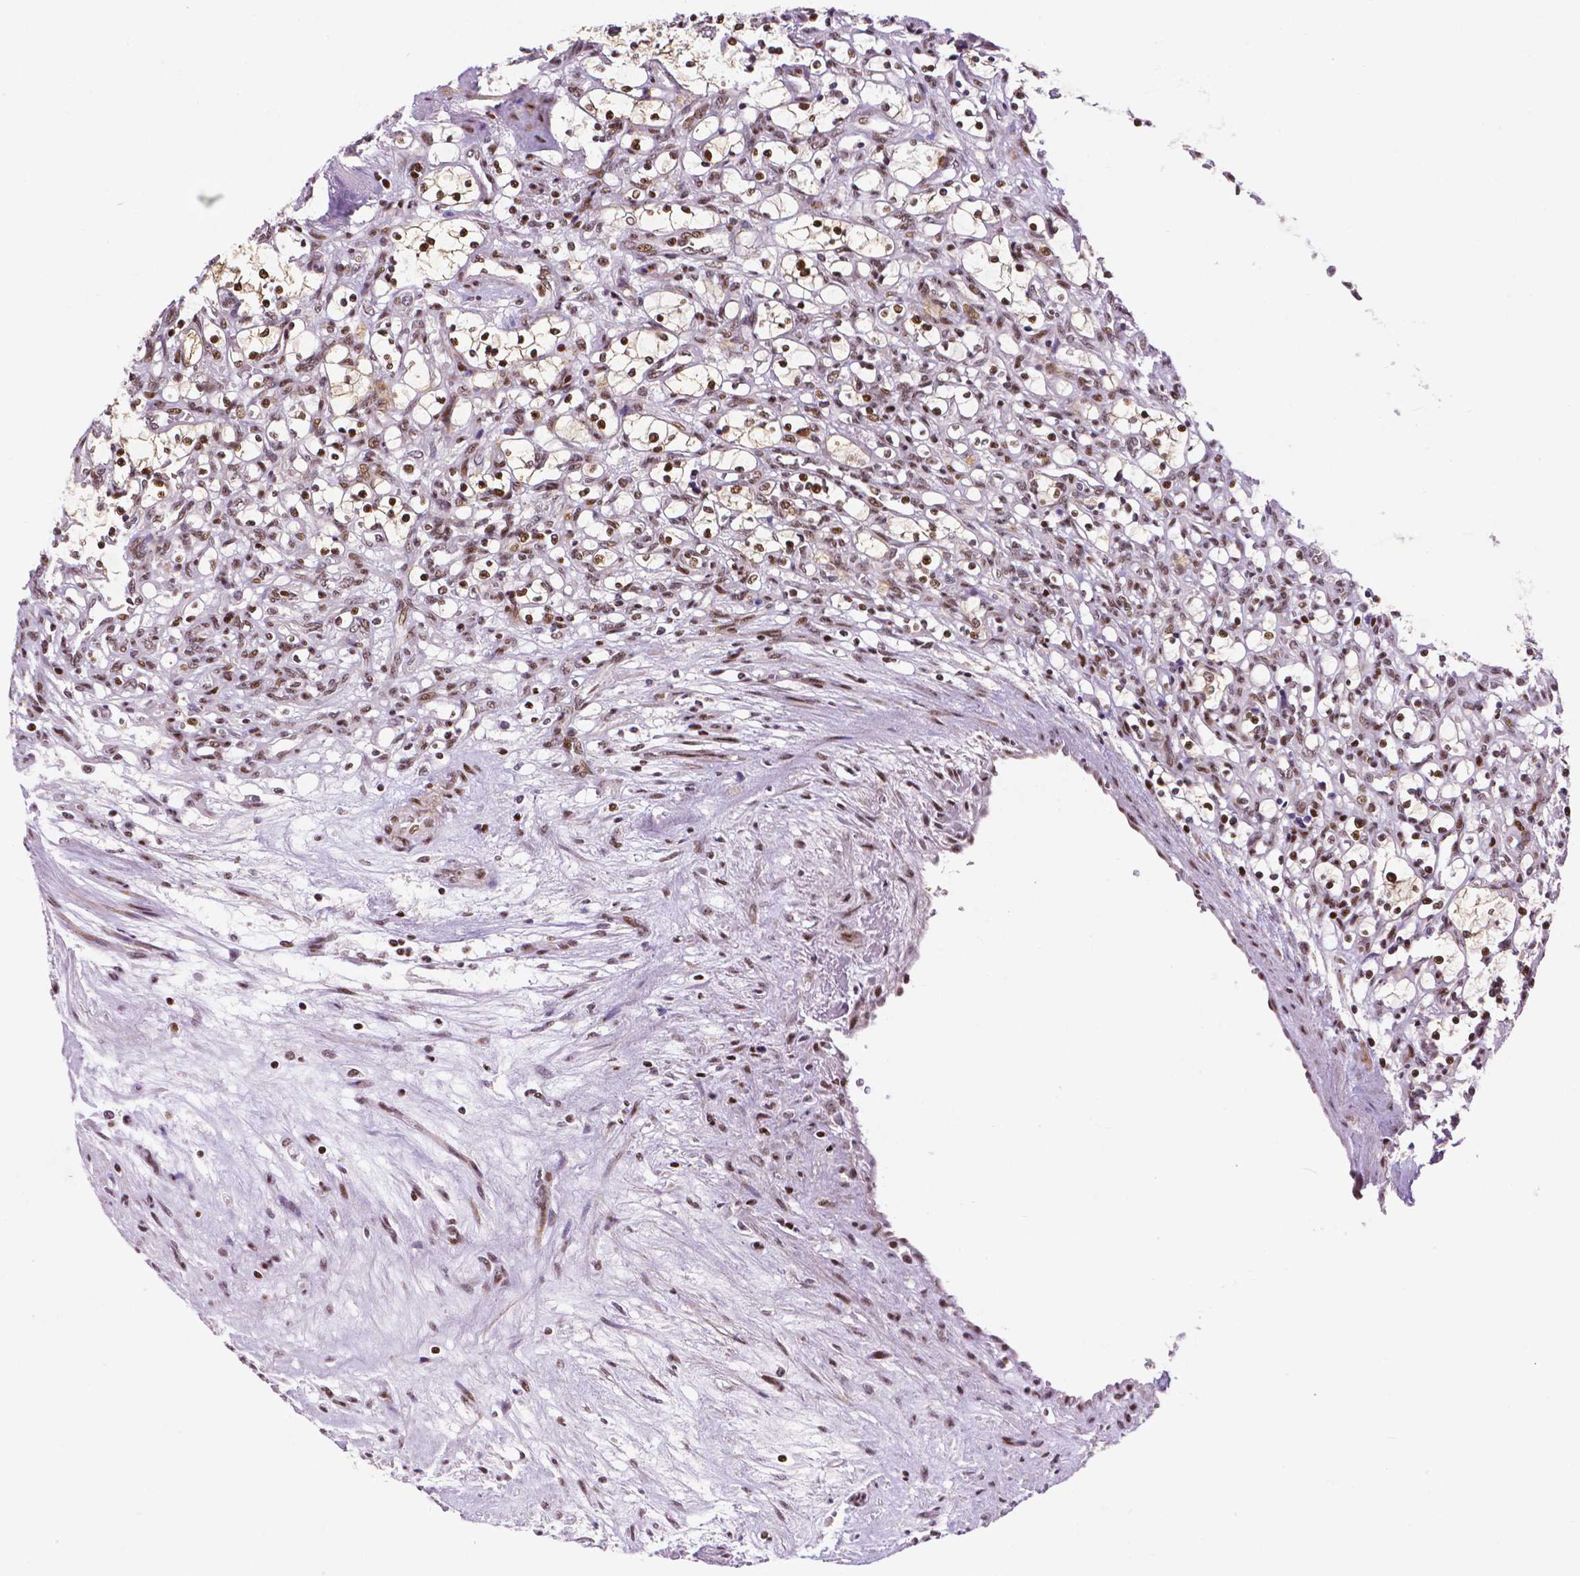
{"staining": {"intensity": "moderate", "quantity": ">75%", "location": "cytoplasmic/membranous,nuclear"}, "tissue": "renal cancer", "cell_type": "Tumor cells", "image_type": "cancer", "snomed": [{"axis": "morphology", "description": "Adenocarcinoma, NOS"}, {"axis": "topography", "description": "Kidney"}], "caption": "Renal cancer stained with DAB (3,3'-diaminobenzidine) immunohistochemistry (IHC) reveals medium levels of moderate cytoplasmic/membranous and nuclear positivity in about >75% of tumor cells.", "gene": "CTCF", "patient": {"sex": "female", "age": 69}}